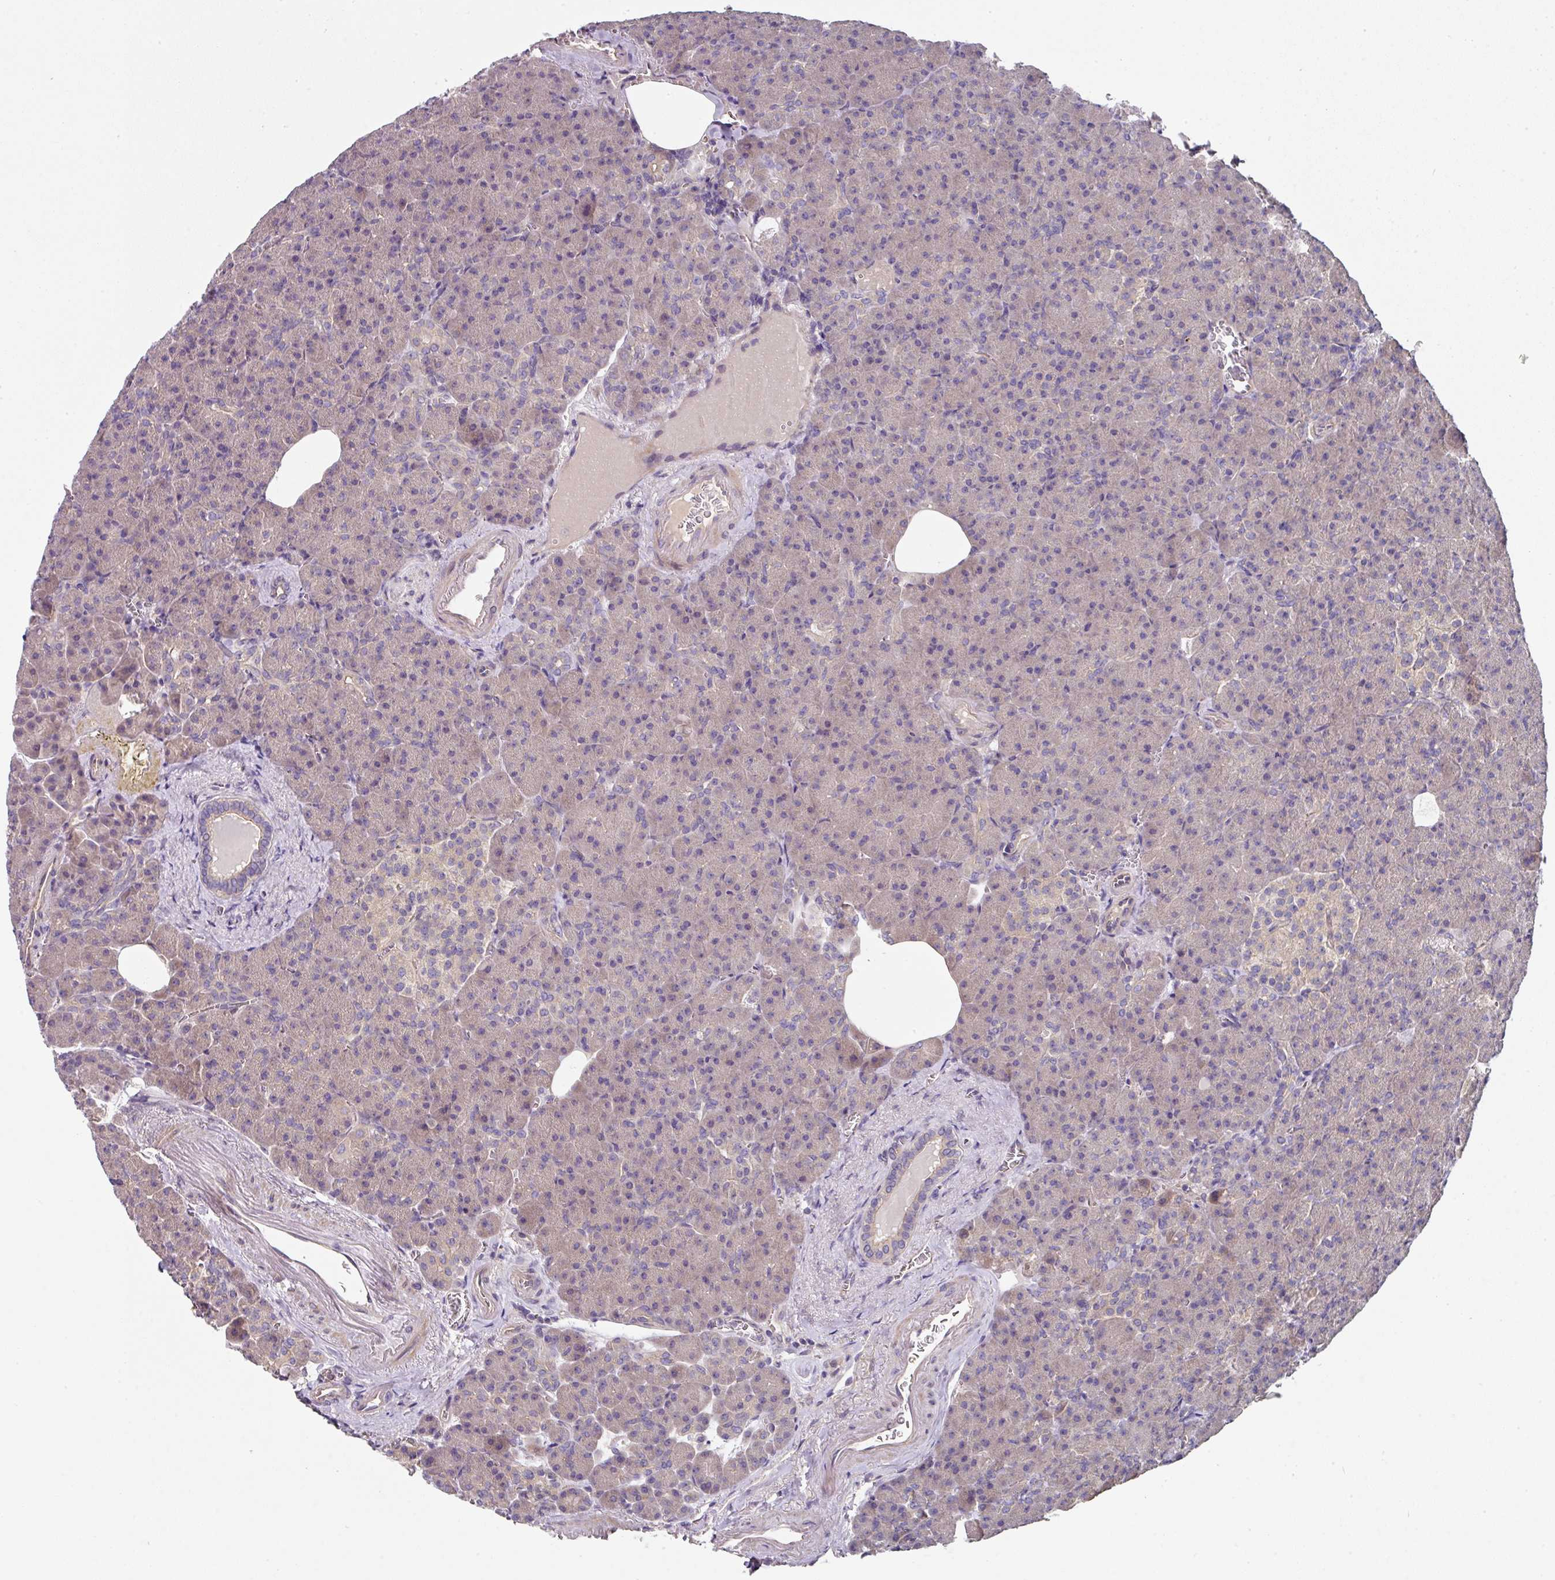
{"staining": {"intensity": "negative", "quantity": "none", "location": "none"}, "tissue": "pancreas", "cell_type": "Exocrine glandular cells", "image_type": "normal", "snomed": [{"axis": "morphology", "description": "Normal tissue, NOS"}, {"axis": "topography", "description": "Pancreas"}], "caption": "The immunohistochemistry (IHC) micrograph has no significant positivity in exocrine glandular cells of pancreas. (Brightfield microscopy of DAB (3,3'-diaminobenzidine) IHC at high magnification).", "gene": "C4orf48", "patient": {"sex": "female", "age": 74}}